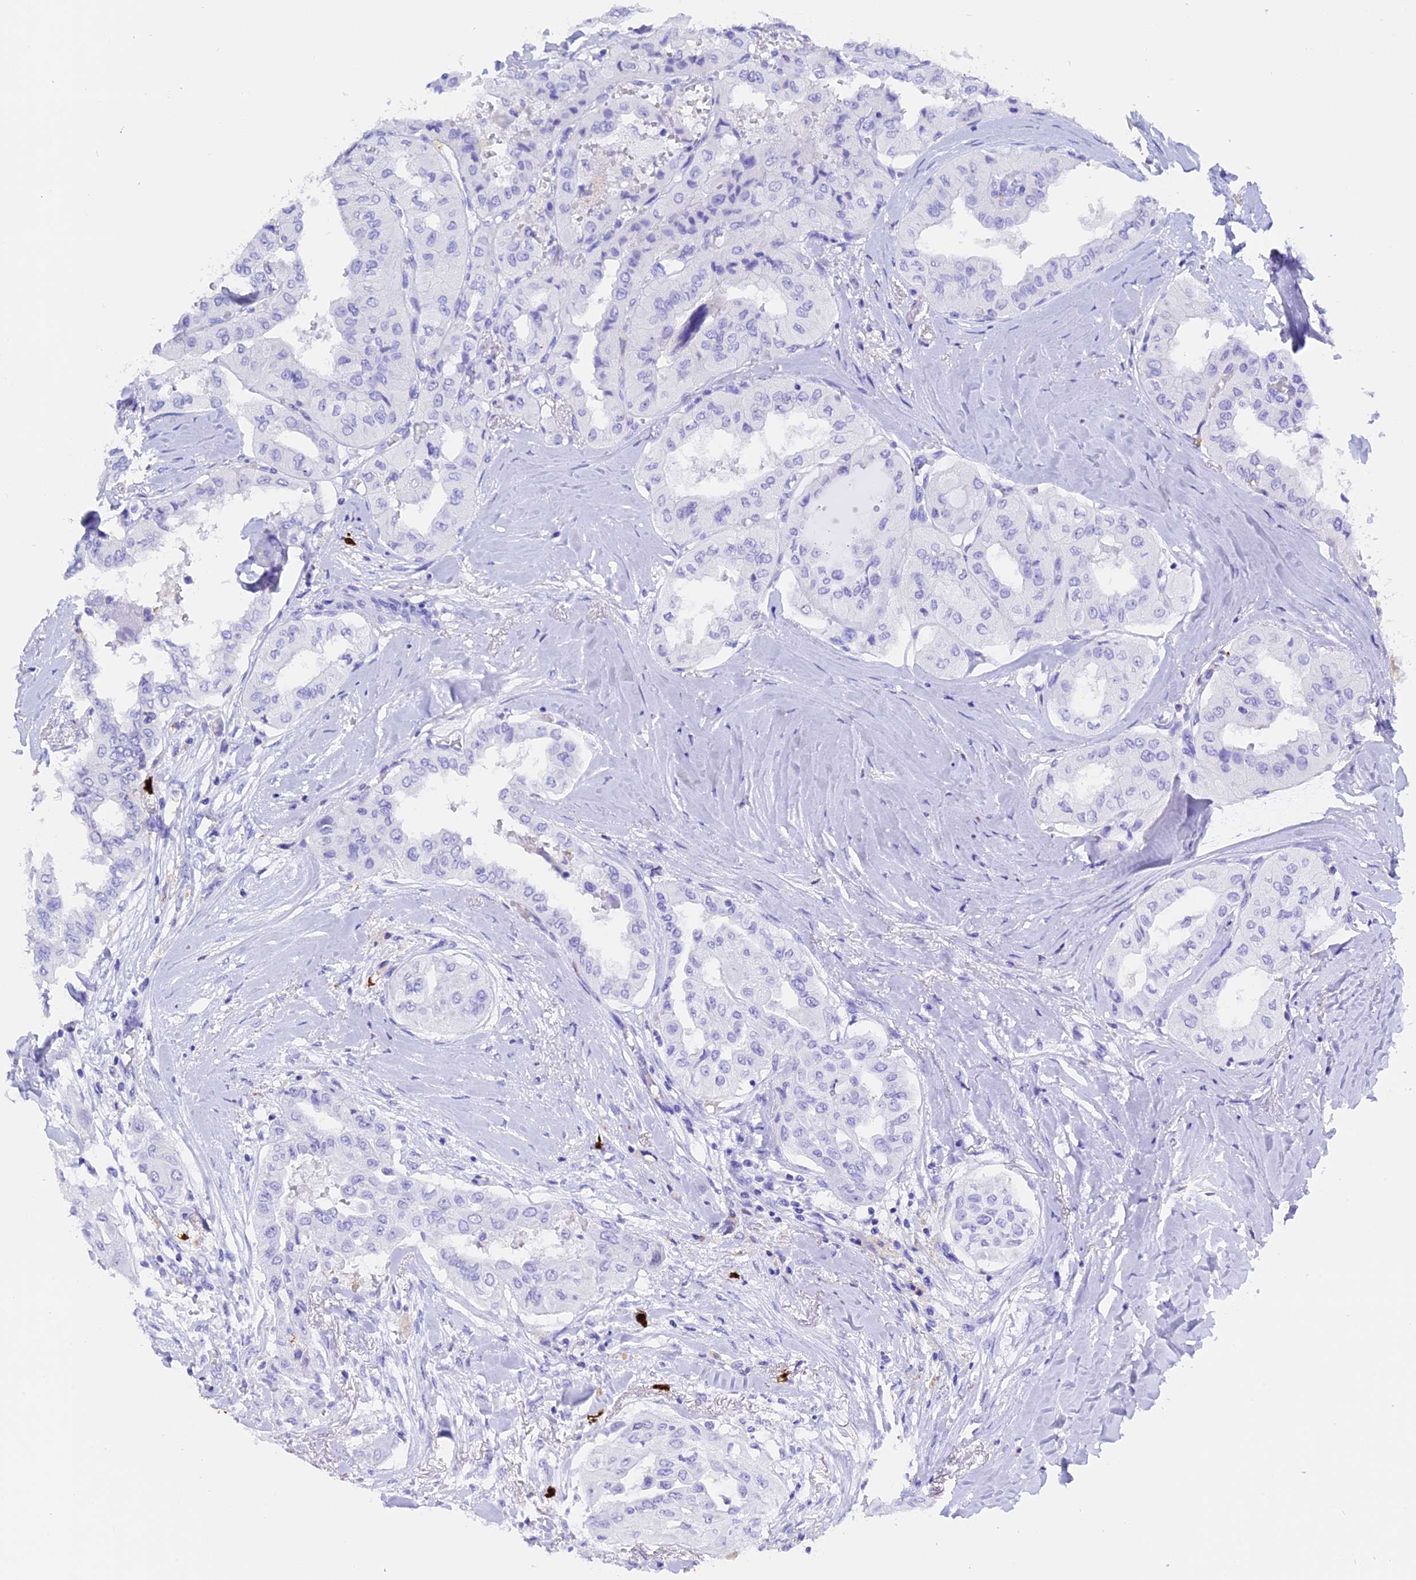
{"staining": {"intensity": "negative", "quantity": "none", "location": "none"}, "tissue": "thyroid cancer", "cell_type": "Tumor cells", "image_type": "cancer", "snomed": [{"axis": "morphology", "description": "Papillary adenocarcinoma, NOS"}, {"axis": "topography", "description": "Thyroid gland"}], "caption": "The photomicrograph exhibits no significant positivity in tumor cells of papillary adenocarcinoma (thyroid).", "gene": "CLC", "patient": {"sex": "female", "age": 59}}